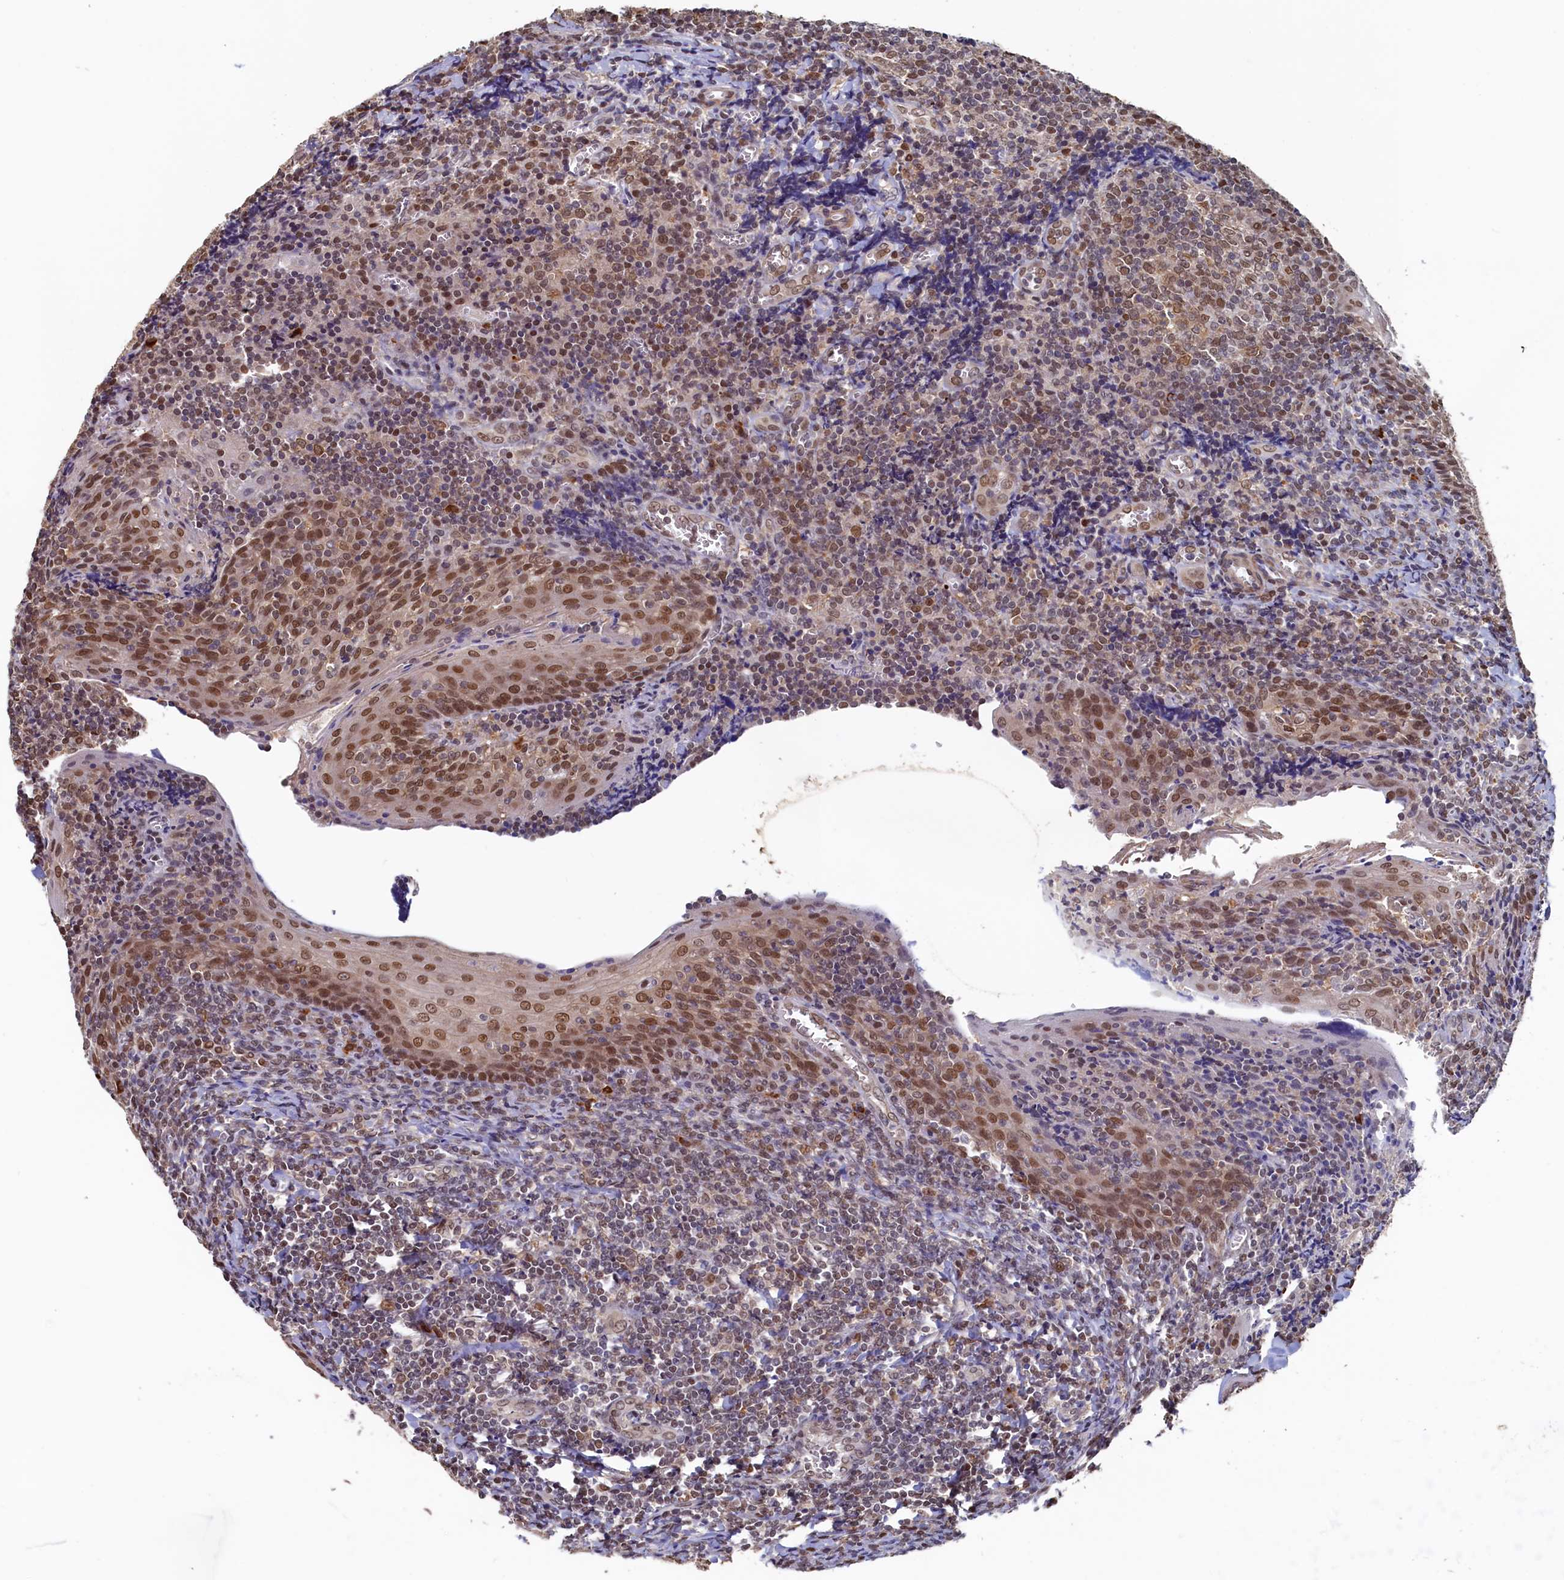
{"staining": {"intensity": "moderate", "quantity": ">75%", "location": "nuclear"}, "tissue": "tonsil", "cell_type": "Germinal center cells", "image_type": "normal", "snomed": [{"axis": "morphology", "description": "Normal tissue, NOS"}, {"axis": "topography", "description": "Tonsil"}], "caption": "Brown immunohistochemical staining in unremarkable tonsil exhibits moderate nuclear expression in approximately >75% of germinal center cells. The staining is performed using DAB brown chromogen to label protein expression. The nuclei are counter-stained blue using hematoxylin.", "gene": "AHCY", "patient": {"sex": "male", "age": 27}}